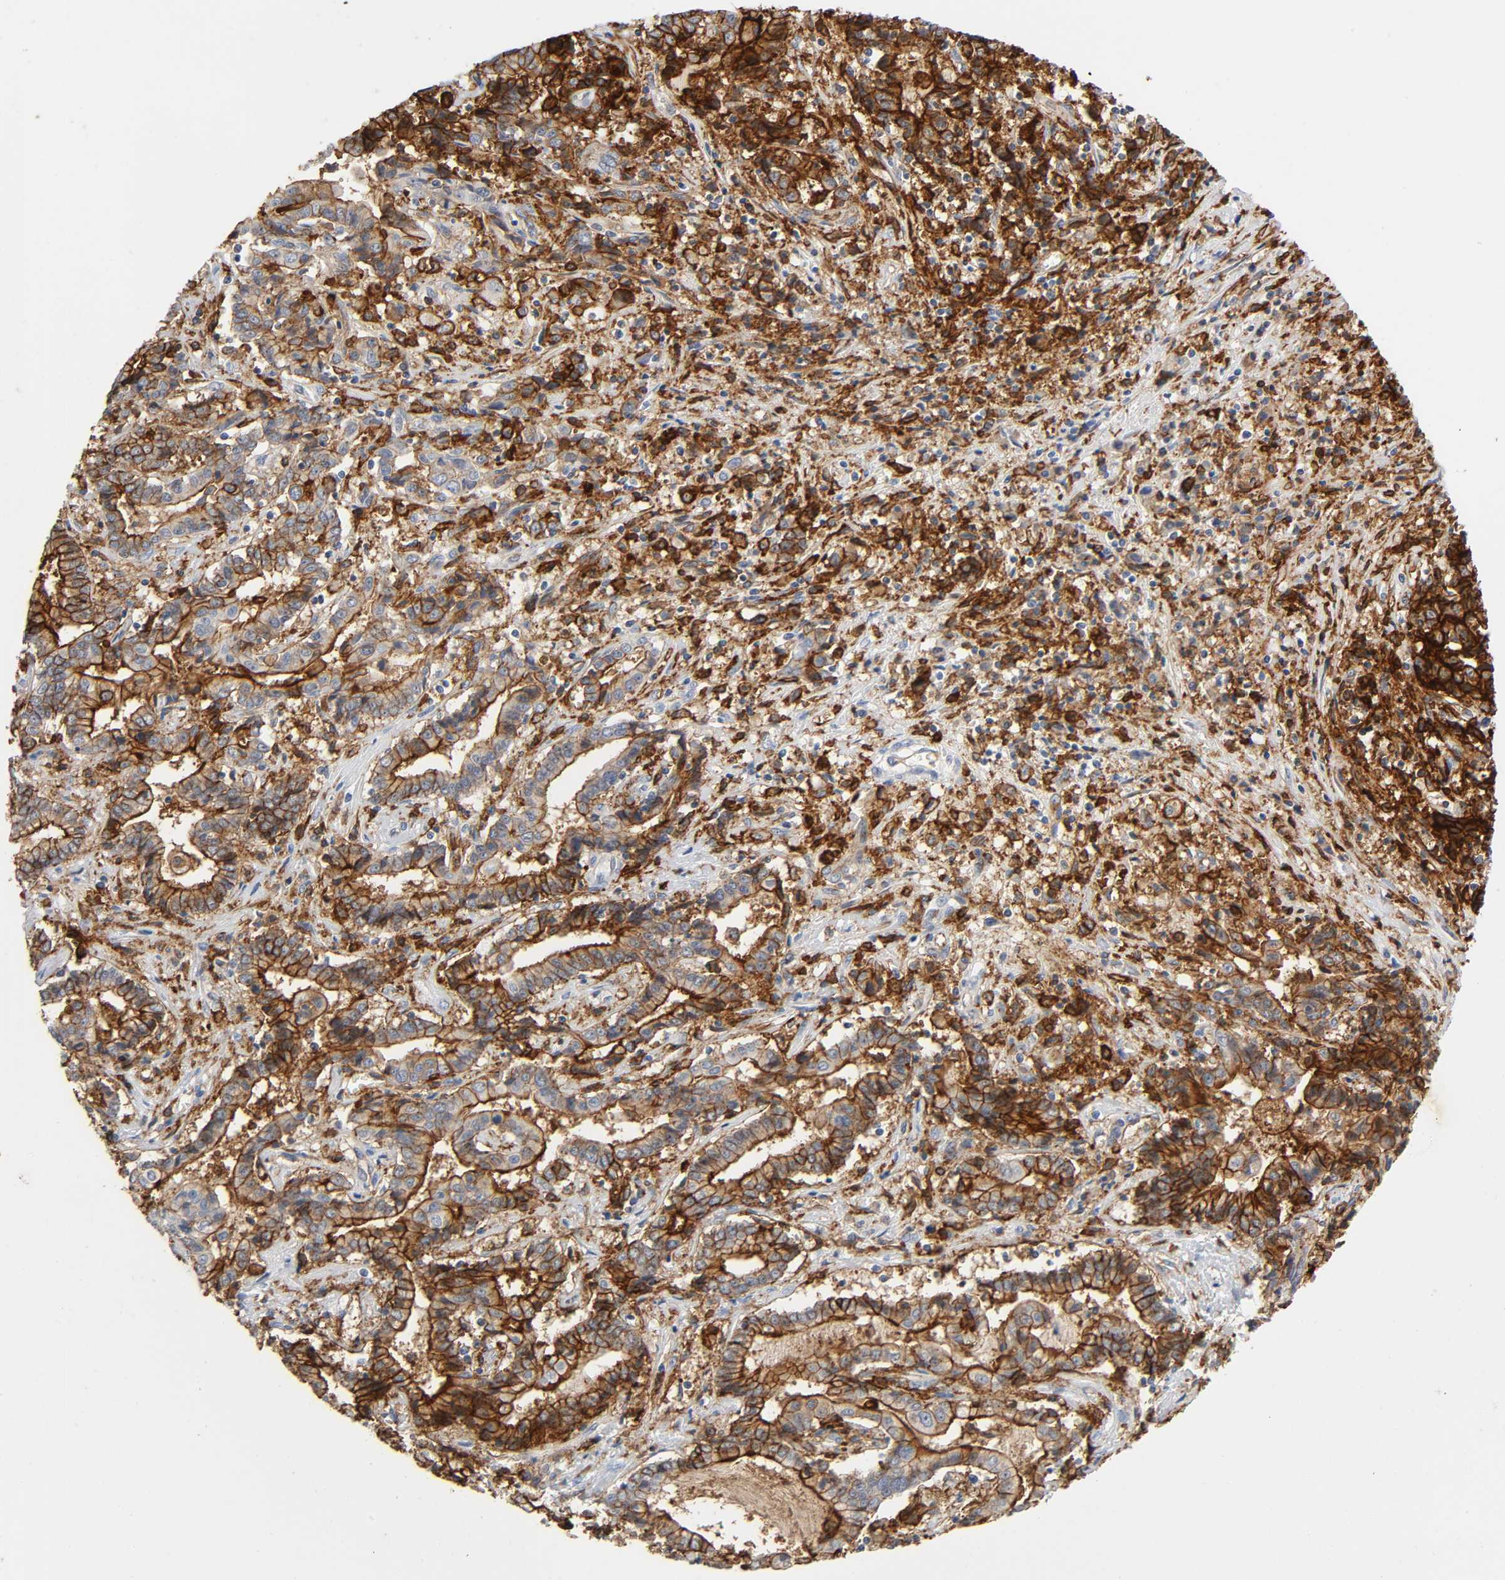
{"staining": {"intensity": "strong", "quantity": "25%-75%", "location": "cytoplasmic/membranous"}, "tissue": "liver cancer", "cell_type": "Tumor cells", "image_type": "cancer", "snomed": [{"axis": "morphology", "description": "Cholangiocarcinoma"}, {"axis": "topography", "description": "Liver"}], "caption": "About 25%-75% of tumor cells in human liver cholangiocarcinoma demonstrate strong cytoplasmic/membranous protein positivity as visualized by brown immunohistochemical staining.", "gene": "LYN", "patient": {"sex": "male", "age": 57}}